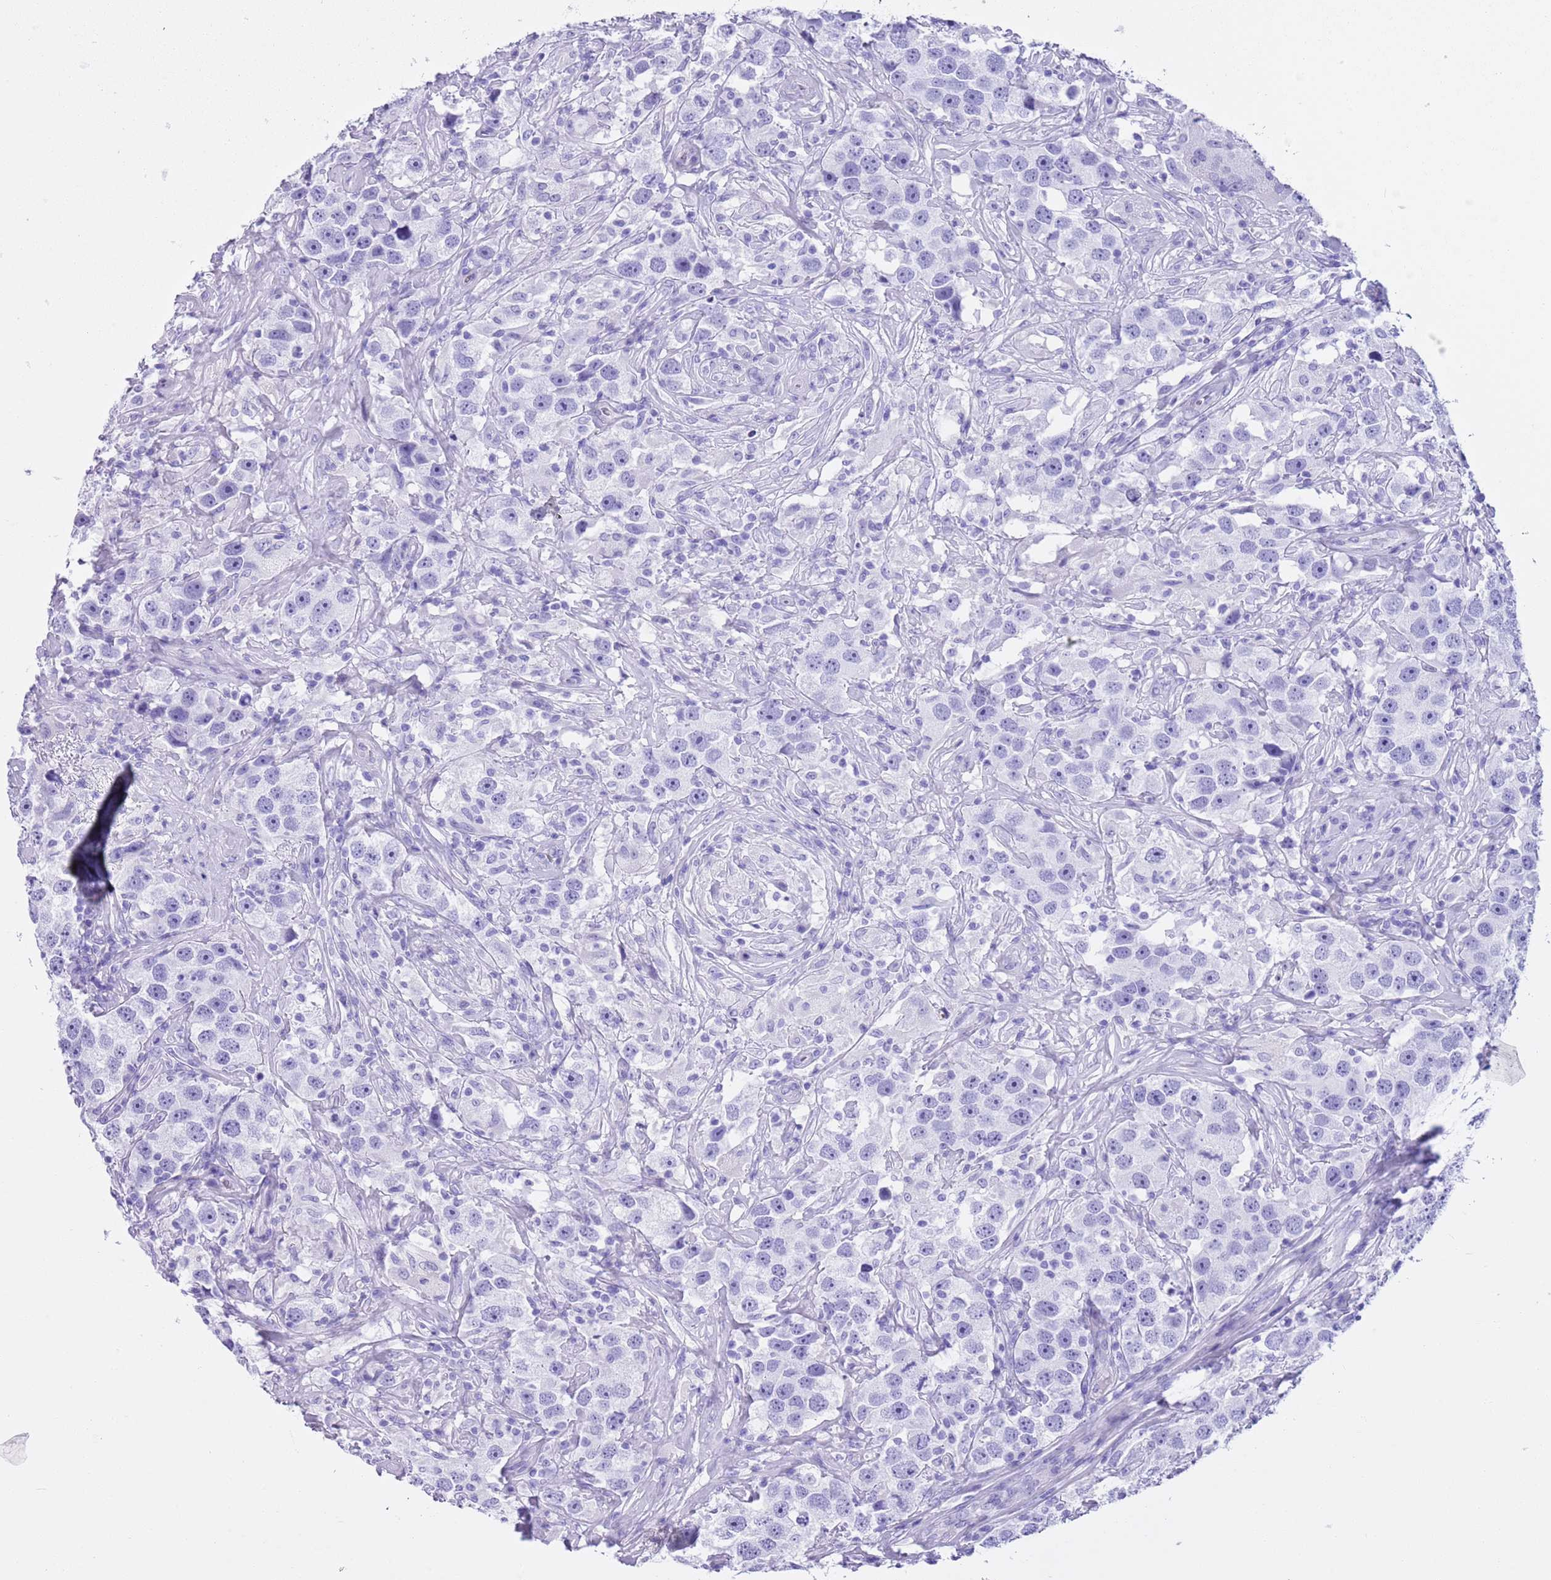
{"staining": {"intensity": "negative", "quantity": "none", "location": "none"}, "tissue": "testis cancer", "cell_type": "Tumor cells", "image_type": "cancer", "snomed": [{"axis": "morphology", "description": "Seminoma, NOS"}, {"axis": "topography", "description": "Testis"}], "caption": "Immunohistochemistry (IHC) of seminoma (testis) exhibits no expression in tumor cells. (Brightfield microscopy of DAB (3,3'-diaminobenzidine) immunohistochemistry at high magnification).", "gene": "TMEM185B", "patient": {"sex": "male", "age": 49}}